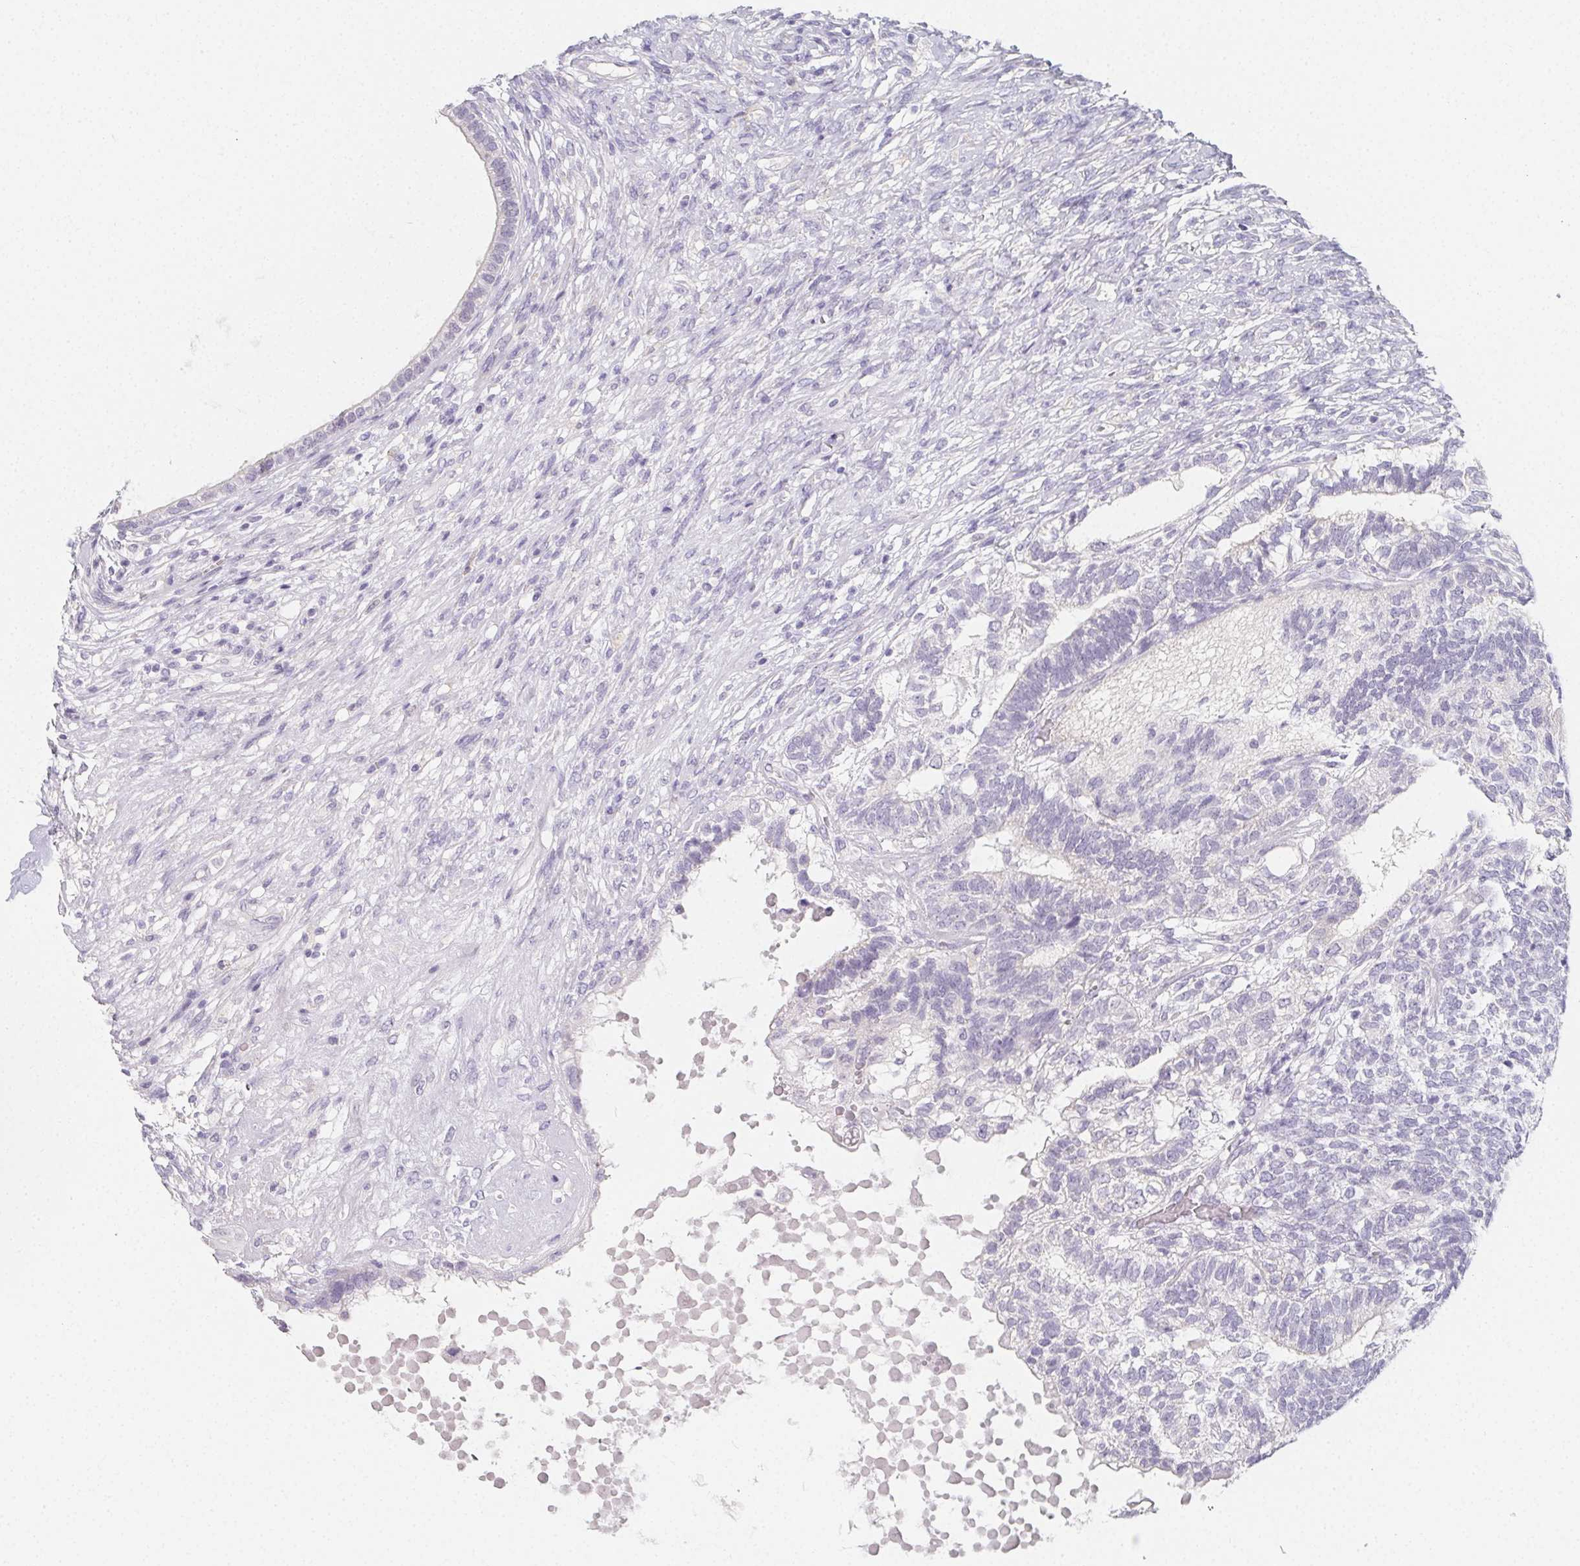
{"staining": {"intensity": "negative", "quantity": "none", "location": "none"}, "tissue": "testis cancer", "cell_type": "Tumor cells", "image_type": "cancer", "snomed": [{"axis": "morphology", "description": "Seminoma, NOS"}, {"axis": "morphology", "description": "Carcinoma, Embryonal, NOS"}, {"axis": "topography", "description": "Testis"}], "caption": "Testis cancer (seminoma) was stained to show a protein in brown. There is no significant staining in tumor cells.", "gene": "GLIPR1L1", "patient": {"sex": "male", "age": 41}}